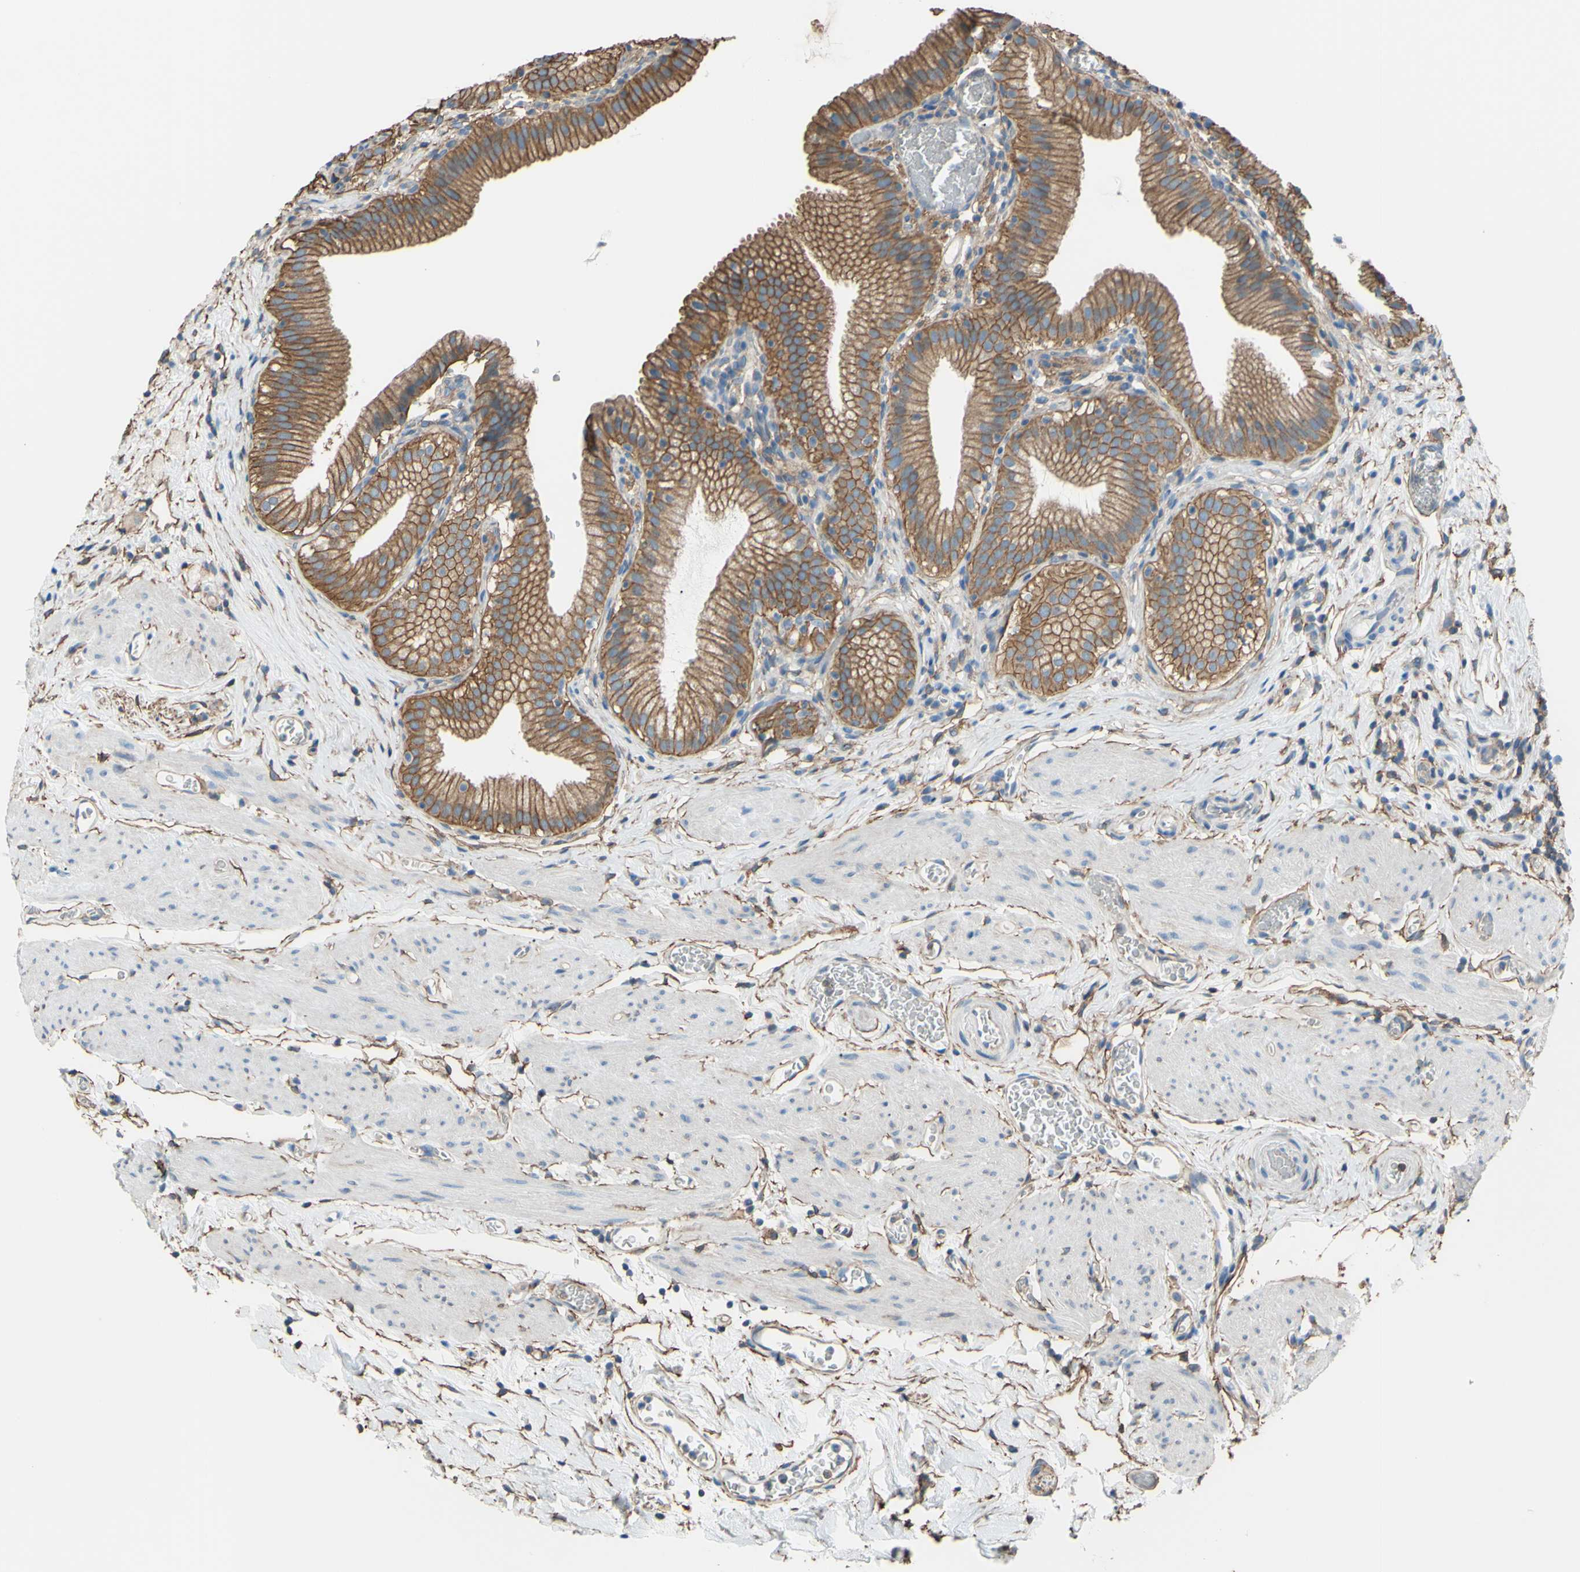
{"staining": {"intensity": "moderate", "quantity": ">75%", "location": "cytoplasmic/membranous"}, "tissue": "gallbladder", "cell_type": "Glandular cells", "image_type": "normal", "snomed": [{"axis": "morphology", "description": "Normal tissue, NOS"}, {"axis": "topography", "description": "Gallbladder"}], "caption": "A medium amount of moderate cytoplasmic/membranous expression is identified in approximately >75% of glandular cells in normal gallbladder.", "gene": "ADD1", "patient": {"sex": "male", "age": 54}}